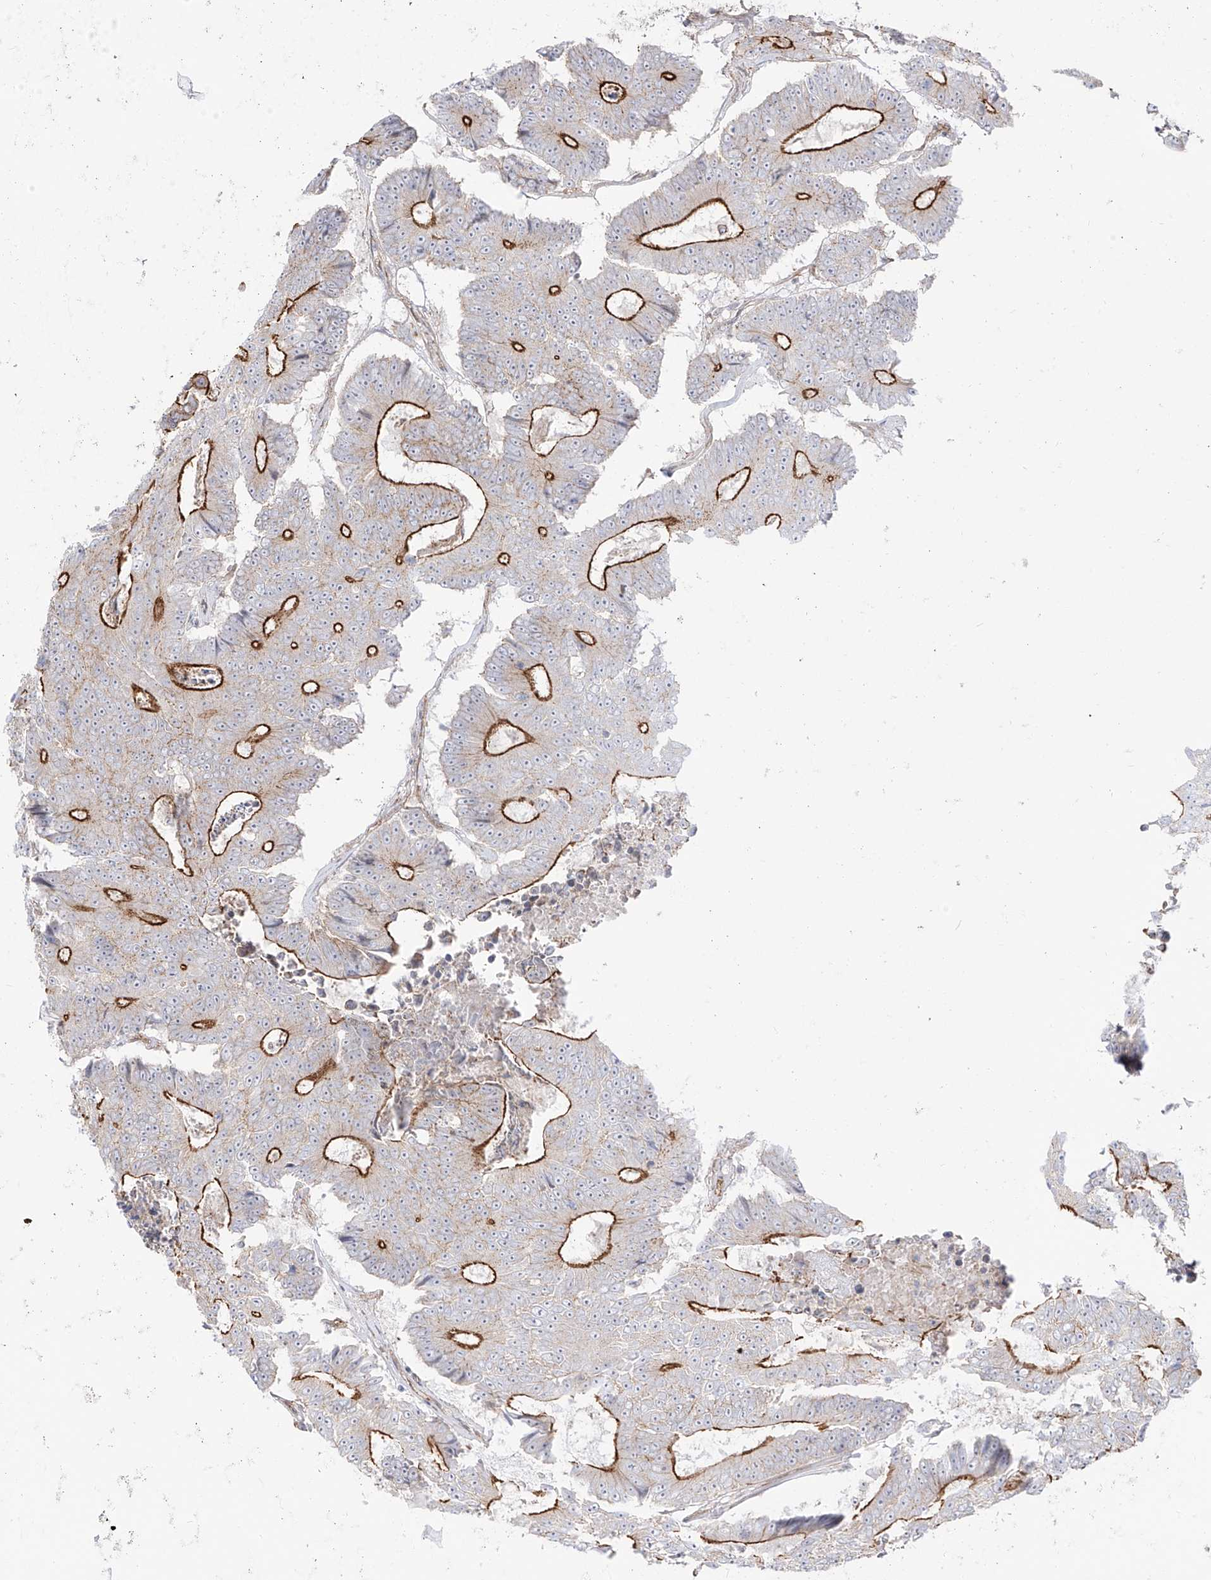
{"staining": {"intensity": "strong", "quantity": "<25%", "location": "cytoplasmic/membranous"}, "tissue": "colorectal cancer", "cell_type": "Tumor cells", "image_type": "cancer", "snomed": [{"axis": "morphology", "description": "Adenocarcinoma, NOS"}, {"axis": "topography", "description": "Colon"}], "caption": "The photomicrograph demonstrates a brown stain indicating the presence of a protein in the cytoplasmic/membranous of tumor cells in adenocarcinoma (colorectal).", "gene": "ZNF180", "patient": {"sex": "male", "age": 83}}